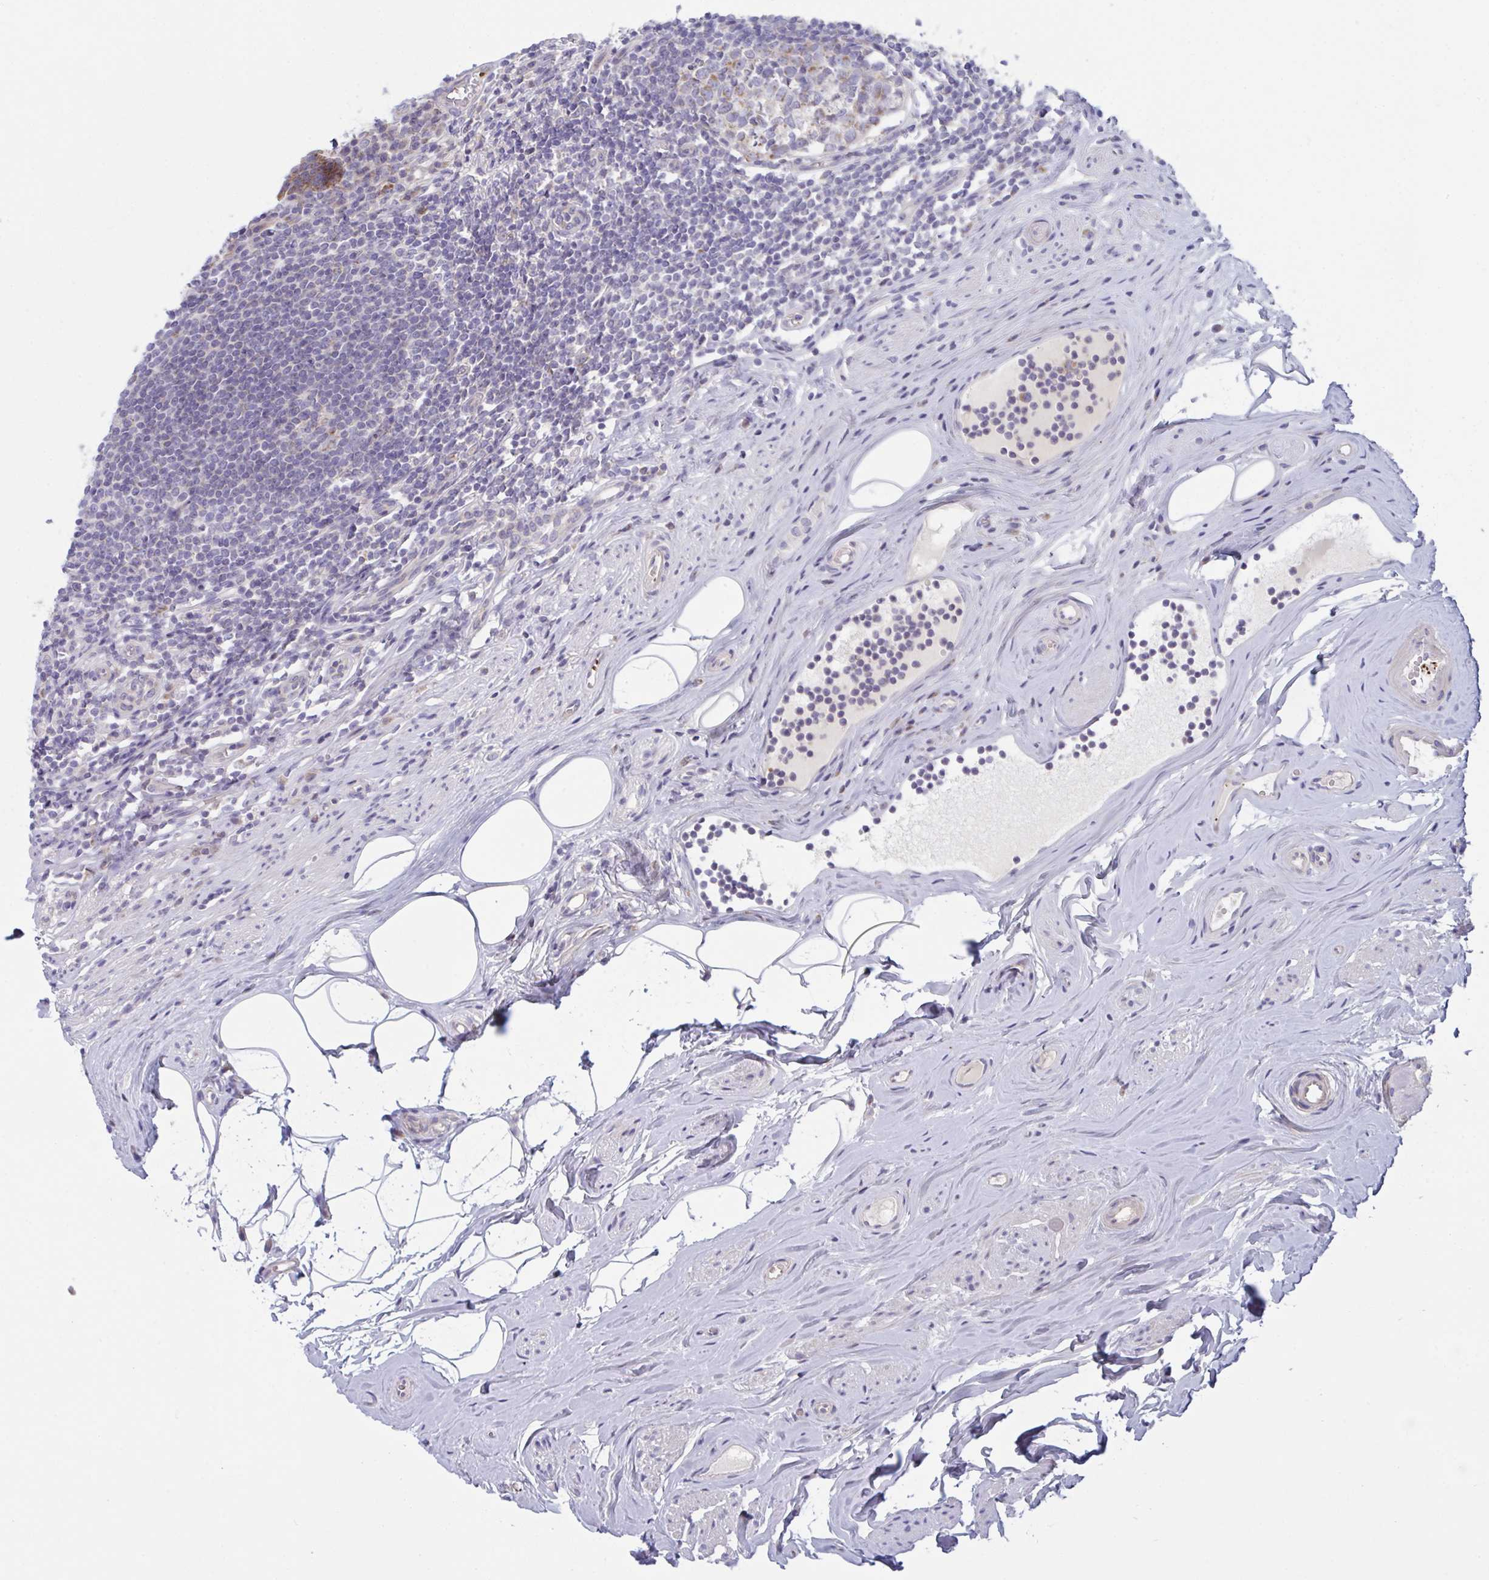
{"staining": {"intensity": "strong", "quantity": ">75%", "location": "cytoplasmic/membranous"}, "tissue": "appendix", "cell_type": "Glandular cells", "image_type": "normal", "snomed": [{"axis": "morphology", "description": "Normal tissue, NOS"}, {"axis": "topography", "description": "Appendix"}], "caption": "Immunohistochemistry (IHC) histopathology image of normal appendix: appendix stained using IHC demonstrates high levels of strong protein expression localized specifically in the cytoplasmic/membranous of glandular cells, appearing as a cytoplasmic/membranous brown color.", "gene": "MRPS2", "patient": {"sex": "female", "age": 56}}